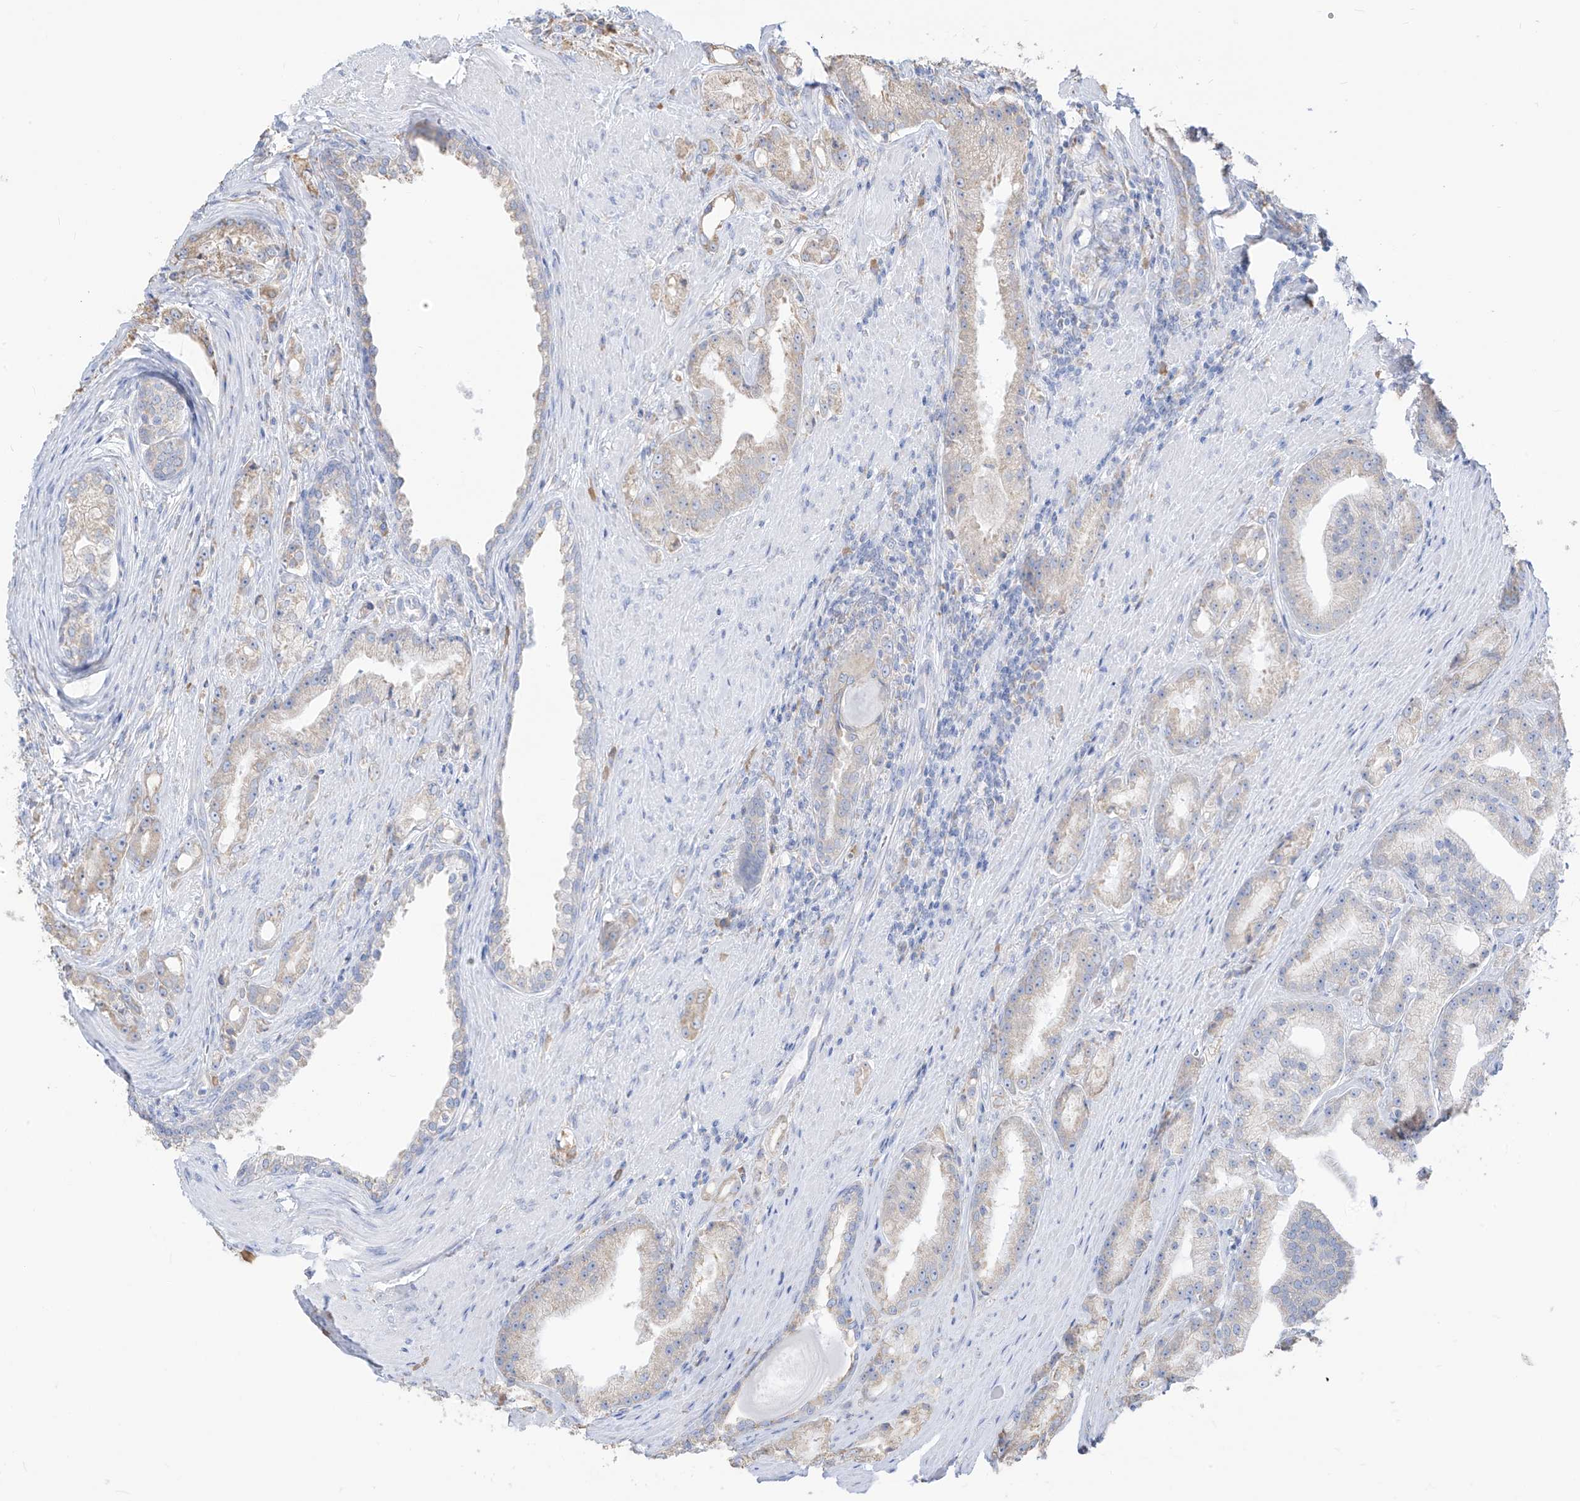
{"staining": {"intensity": "negative", "quantity": "none", "location": "none"}, "tissue": "prostate cancer", "cell_type": "Tumor cells", "image_type": "cancer", "snomed": [{"axis": "morphology", "description": "Adenocarcinoma, Low grade"}, {"axis": "topography", "description": "Prostate"}], "caption": "High power microscopy image of an immunohistochemistry image of prostate cancer, revealing no significant staining in tumor cells. (DAB IHC with hematoxylin counter stain).", "gene": "PDIA6", "patient": {"sex": "male", "age": 67}}